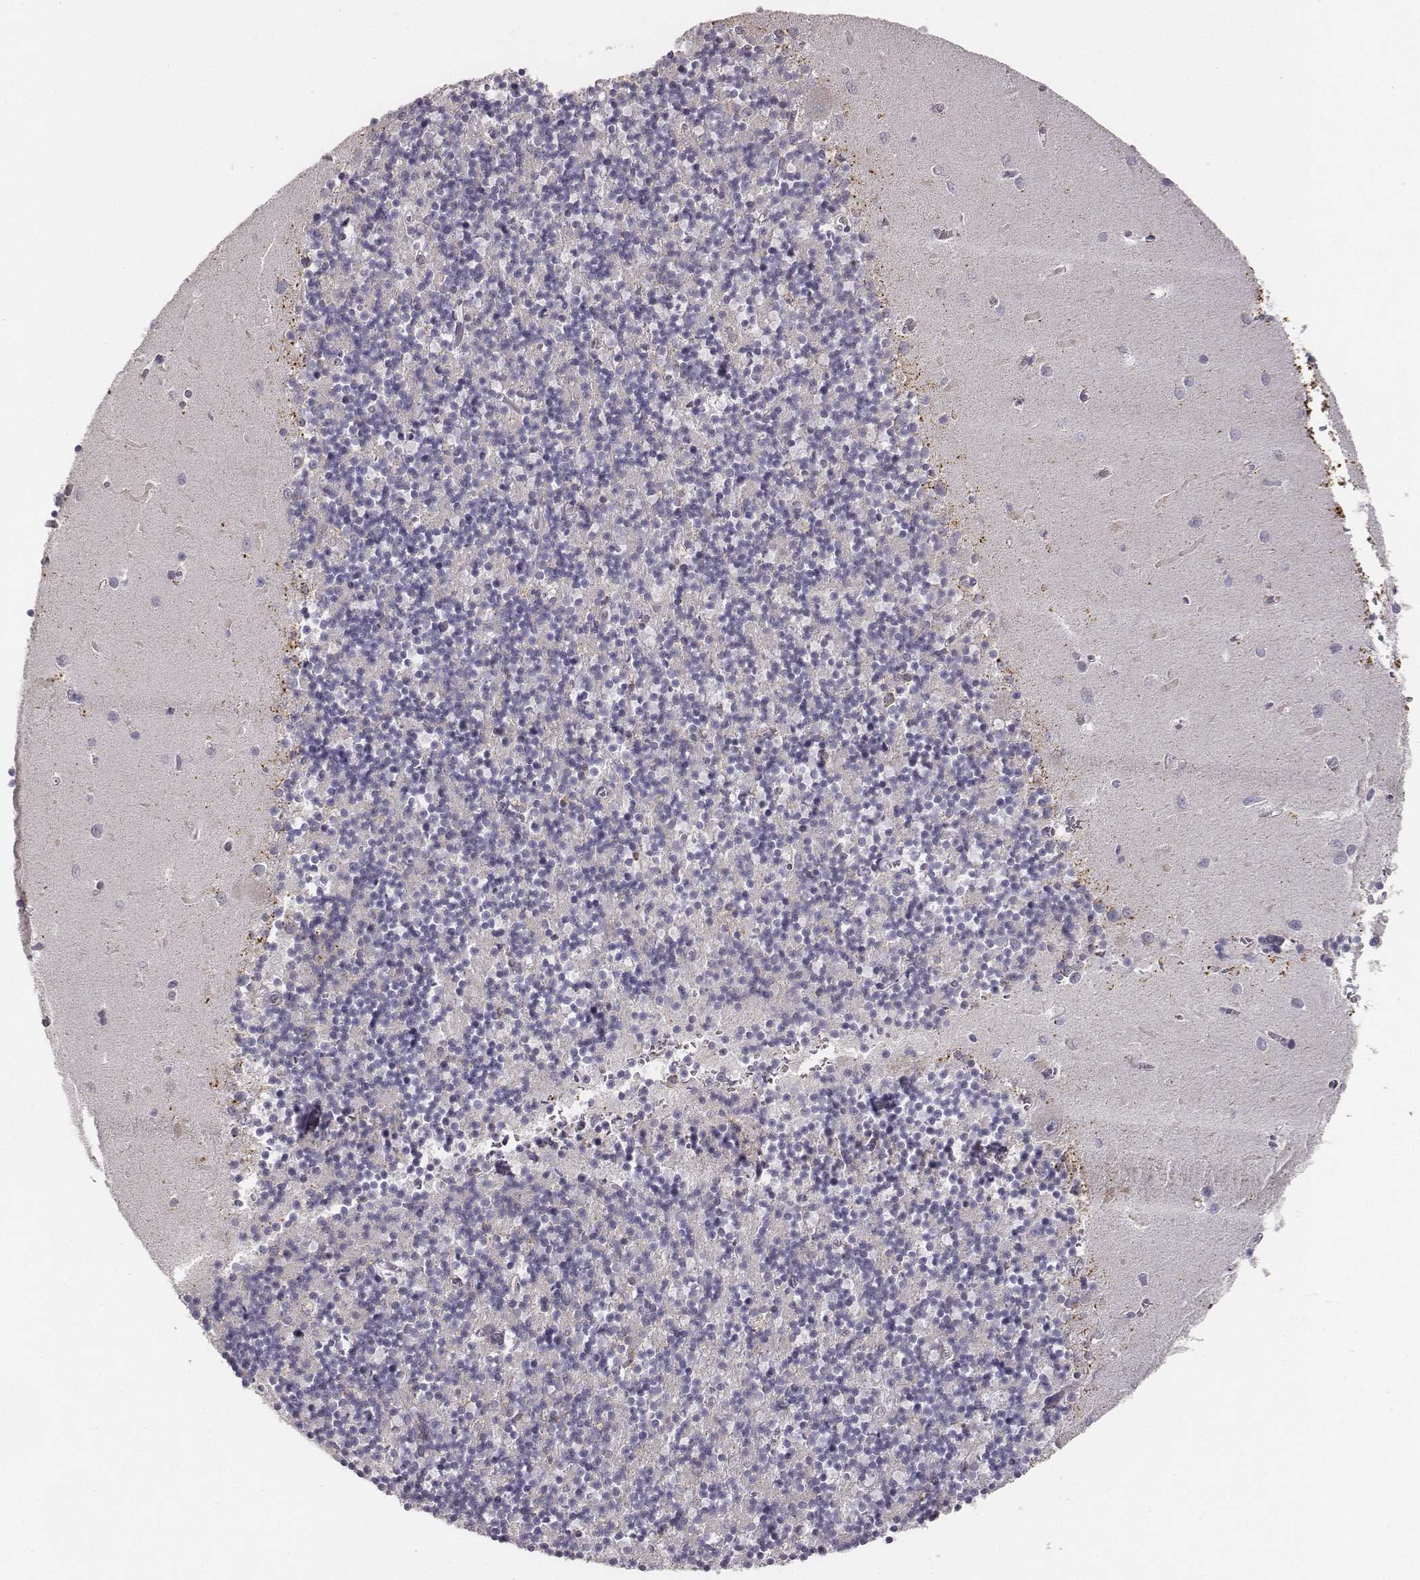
{"staining": {"intensity": "negative", "quantity": "none", "location": "none"}, "tissue": "cerebellum", "cell_type": "Cells in granular layer", "image_type": "normal", "snomed": [{"axis": "morphology", "description": "Normal tissue, NOS"}, {"axis": "topography", "description": "Cerebellum"}], "caption": "Immunohistochemistry micrograph of normal human cerebellum stained for a protein (brown), which demonstrates no staining in cells in granular layer.", "gene": "ABCD3", "patient": {"sex": "female", "age": 64}}